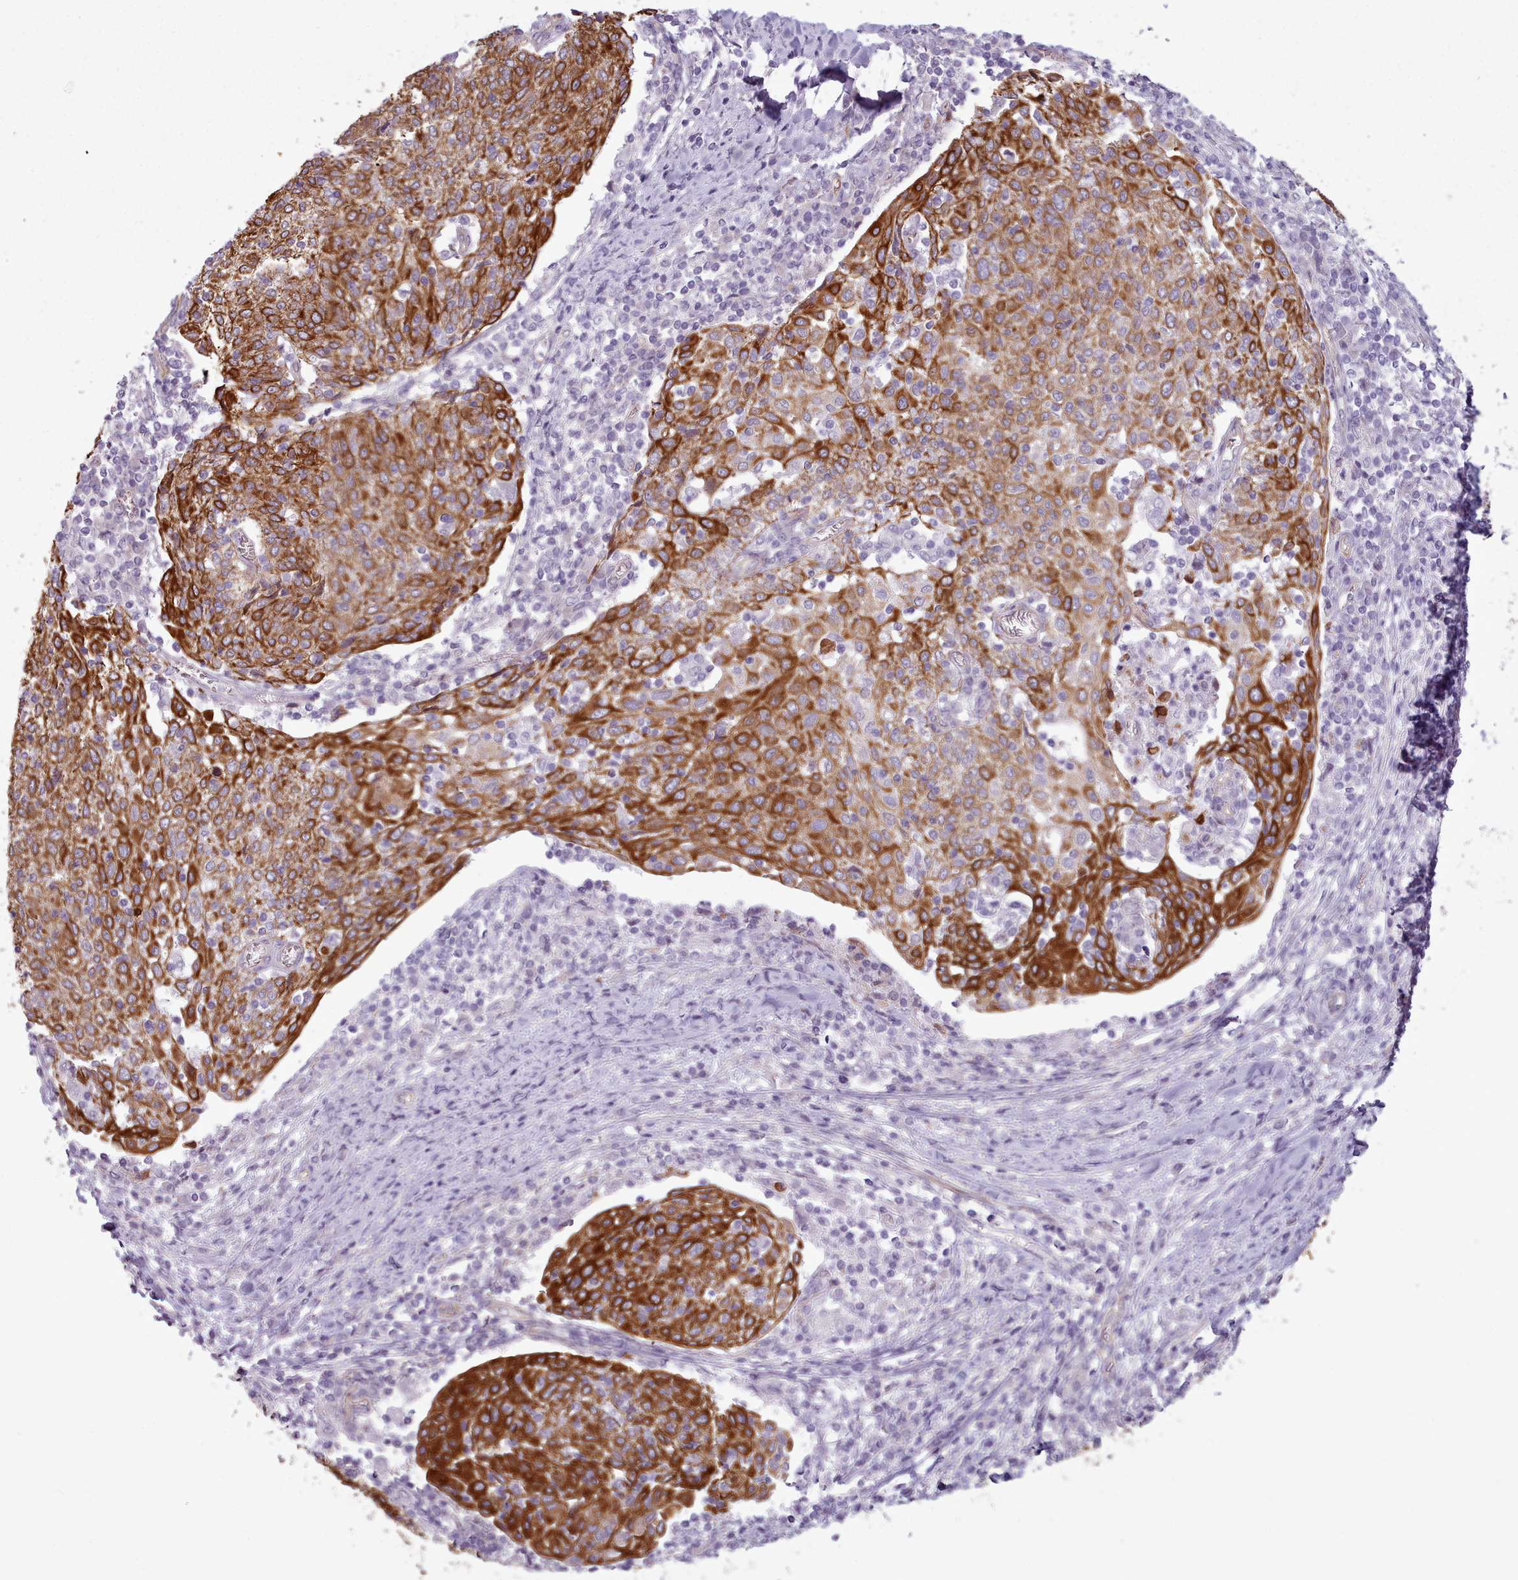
{"staining": {"intensity": "strong", "quantity": ">75%", "location": "cytoplasmic/membranous"}, "tissue": "cervical cancer", "cell_type": "Tumor cells", "image_type": "cancer", "snomed": [{"axis": "morphology", "description": "Squamous cell carcinoma, NOS"}, {"axis": "topography", "description": "Cervix"}], "caption": "Cervical squamous cell carcinoma stained for a protein displays strong cytoplasmic/membranous positivity in tumor cells.", "gene": "PLD4", "patient": {"sex": "female", "age": 52}}